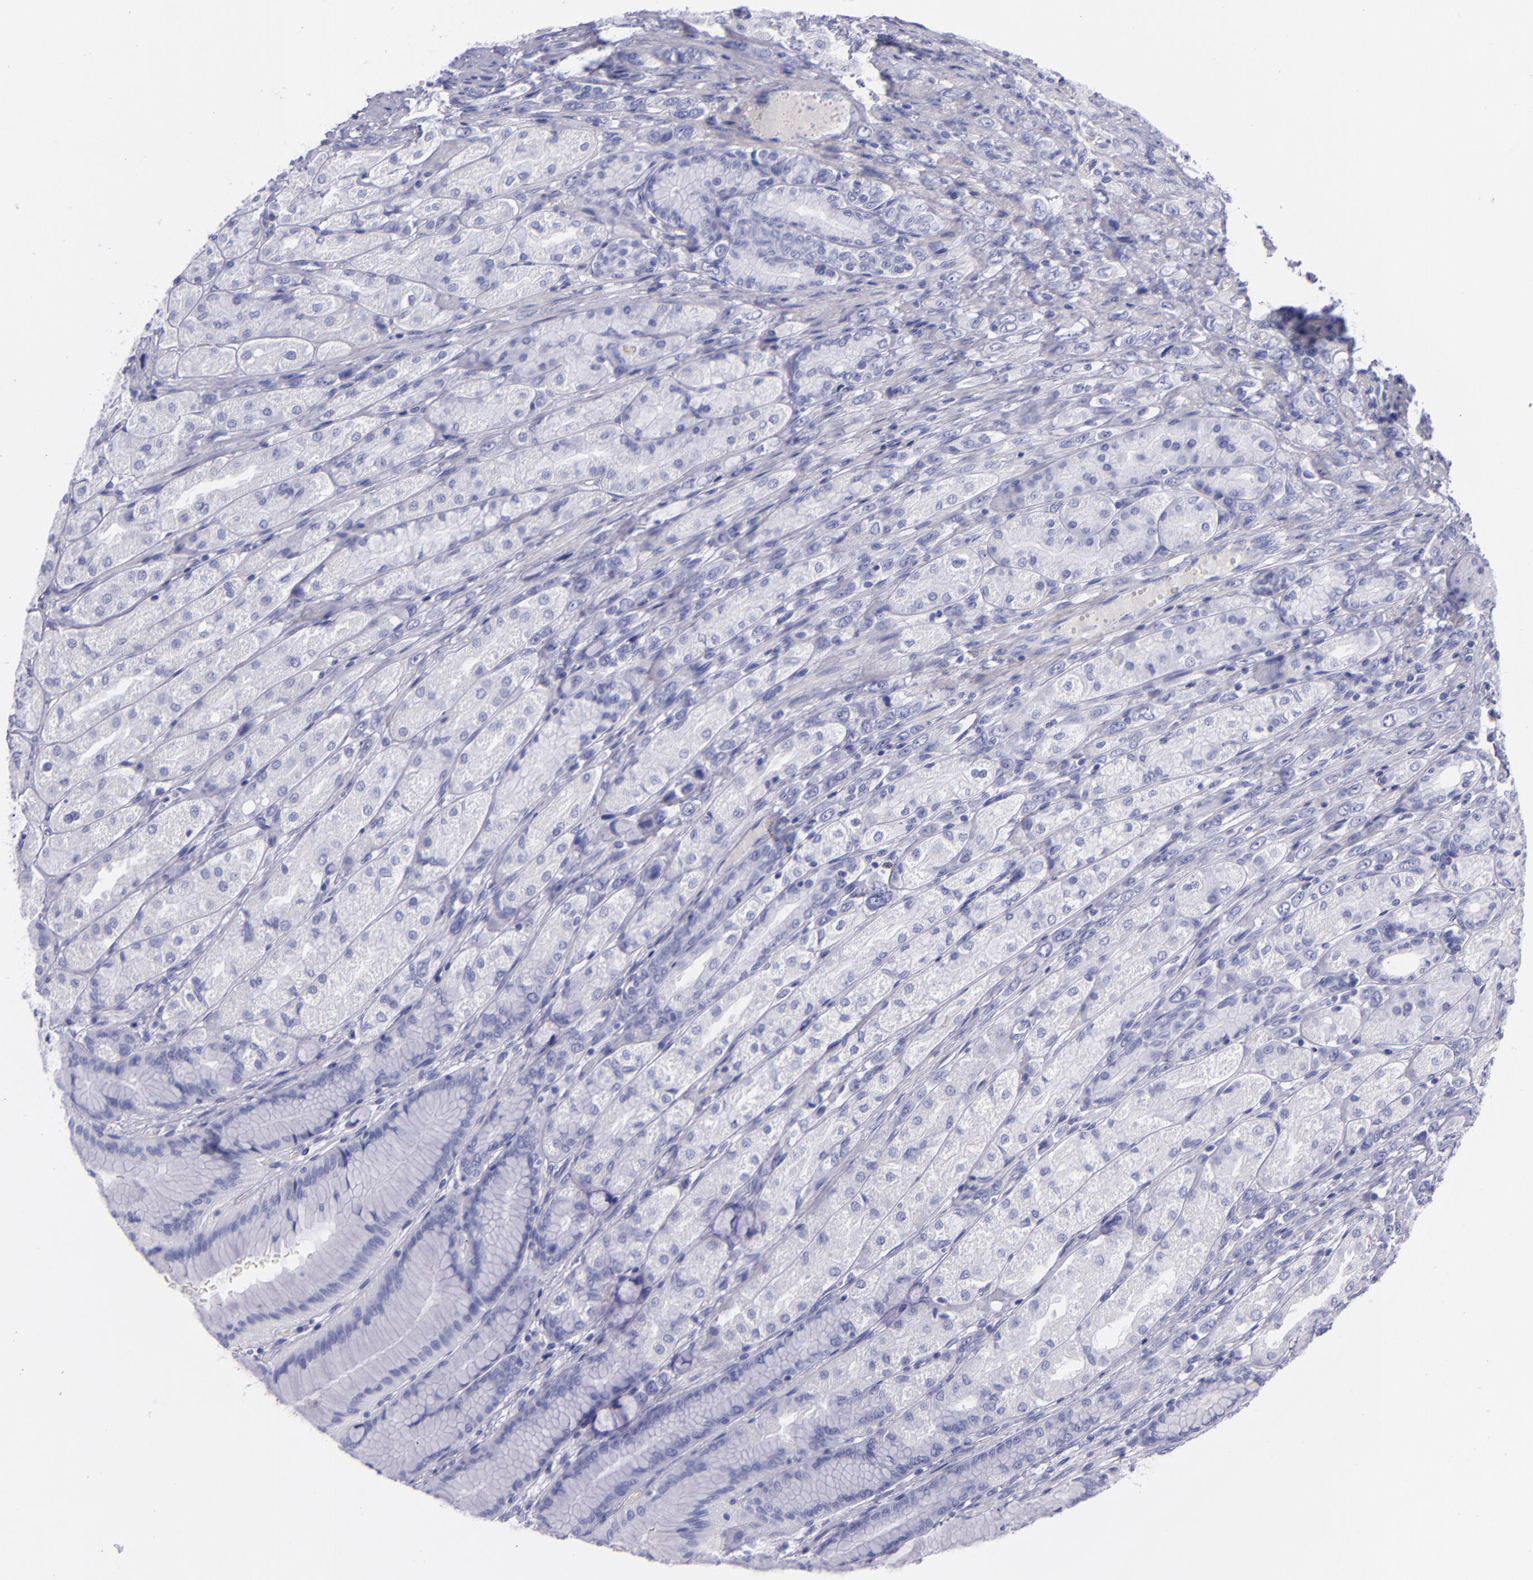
{"staining": {"intensity": "negative", "quantity": "none", "location": "none"}, "tissue": "stomach", "cell_type": "Glandular cells", "image_type": "normal", "snomed": [{"axis": "morphology", "description": "Normal tissue, NOS"}, {"axis": "morphology", "description": "Adenocarcinoma, NOS"}, {"axis": "topography", "description": "Stomach"}, {"axis": "topography", "description": "Stomach, lower"}], "caption": "IHC histopathology image of benign stomach: human stomach stained with DAB reveals no significant protein expression in glandular cells.", "gene": "LAG3", "patient": {"sex": "female", "age": 65}}